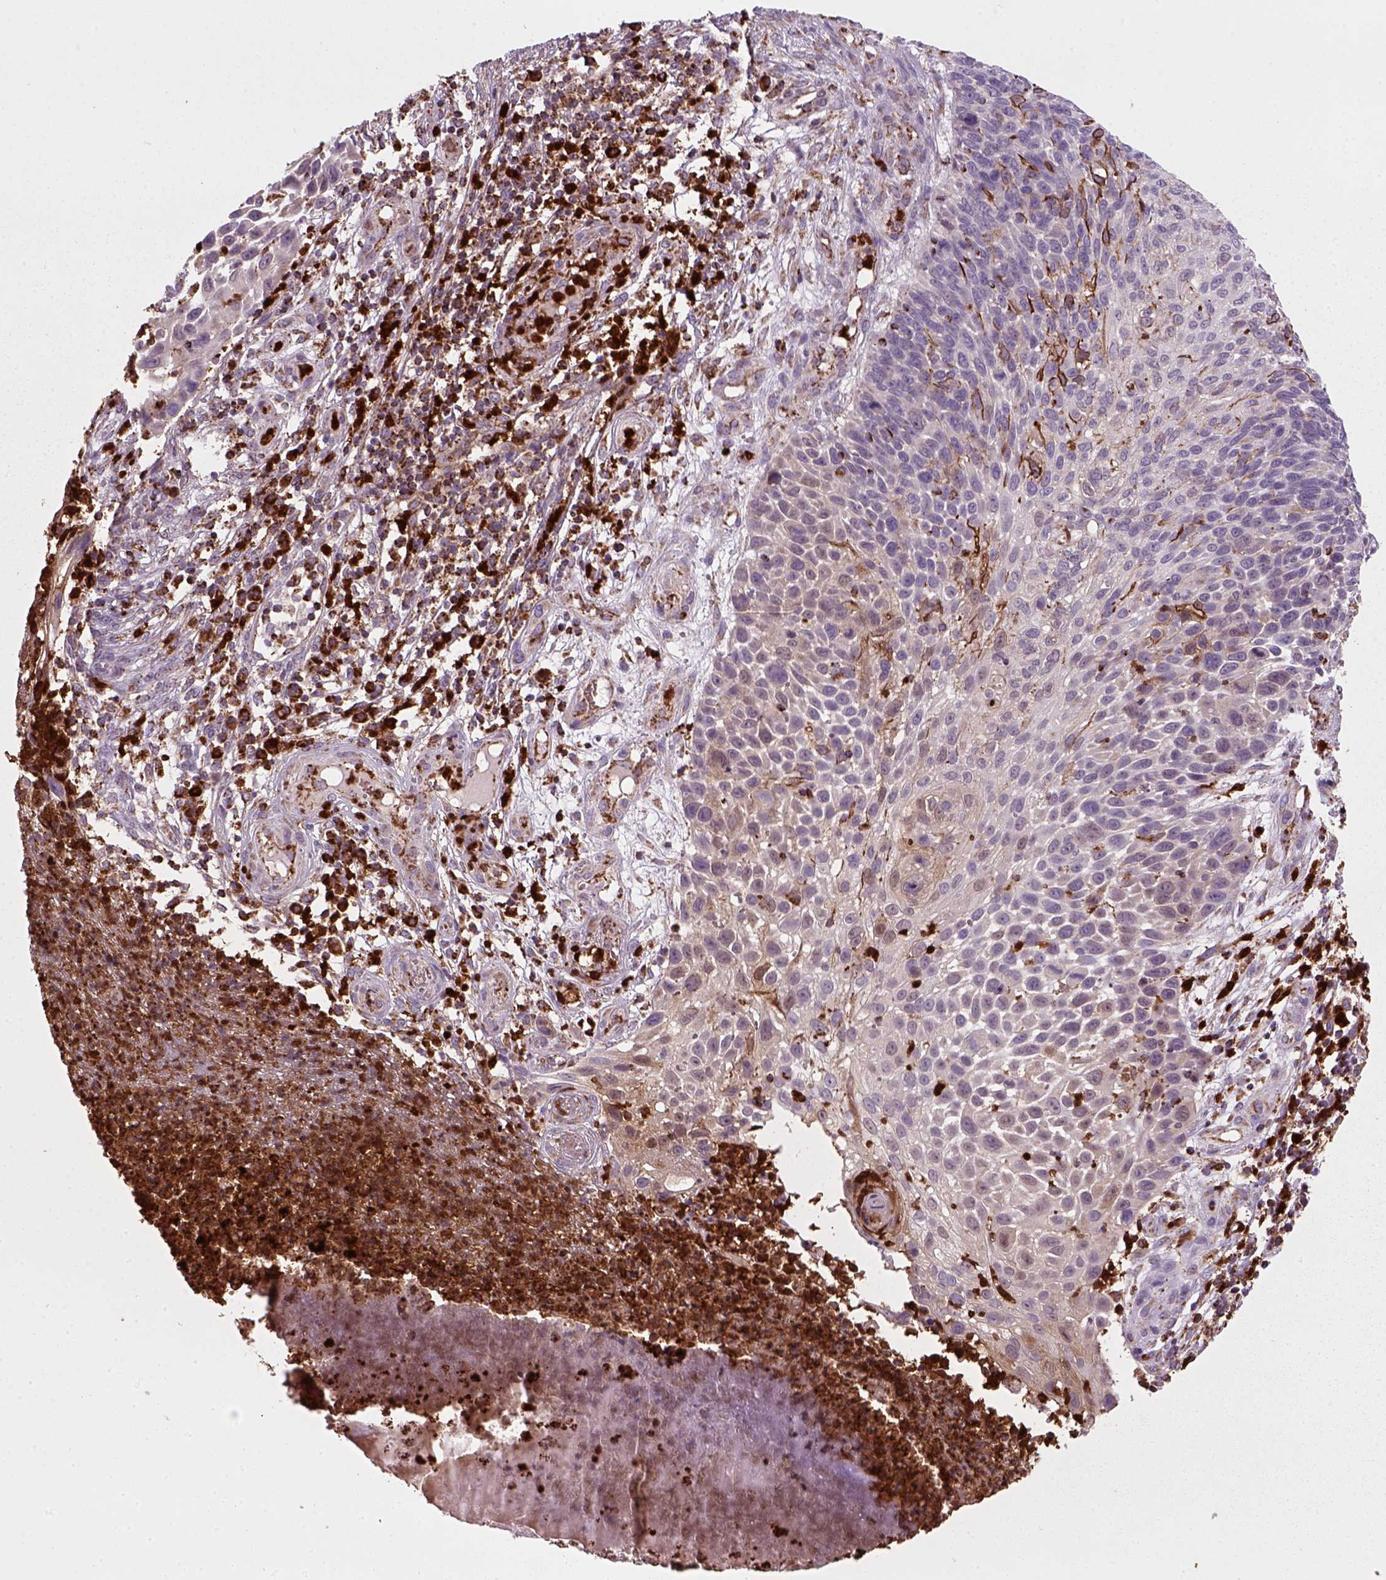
{"staining": {"intensity": "negative", "quantity": "none", "location": "none"}, "tissue": "skin cancer", "cell_type": "Tumor cells", "image_type": "cancer", "snomed": [{"axis": "morphology", "description": "Squamous cell carcinoma, NOS"}, {"axis": "topography", "description": "Skin"}], "caption": "Immunohistochemistry (IHC) histopathology image of neoplastic tissue: human skin cancer (squamous cell carcinoma) stained with DAB (3,3'-diaminobenzidine) displays no significant protein positivity in tumor cells.", "gene": "NUDT16L1", "patient": {"sex": "male", "age": 92}}